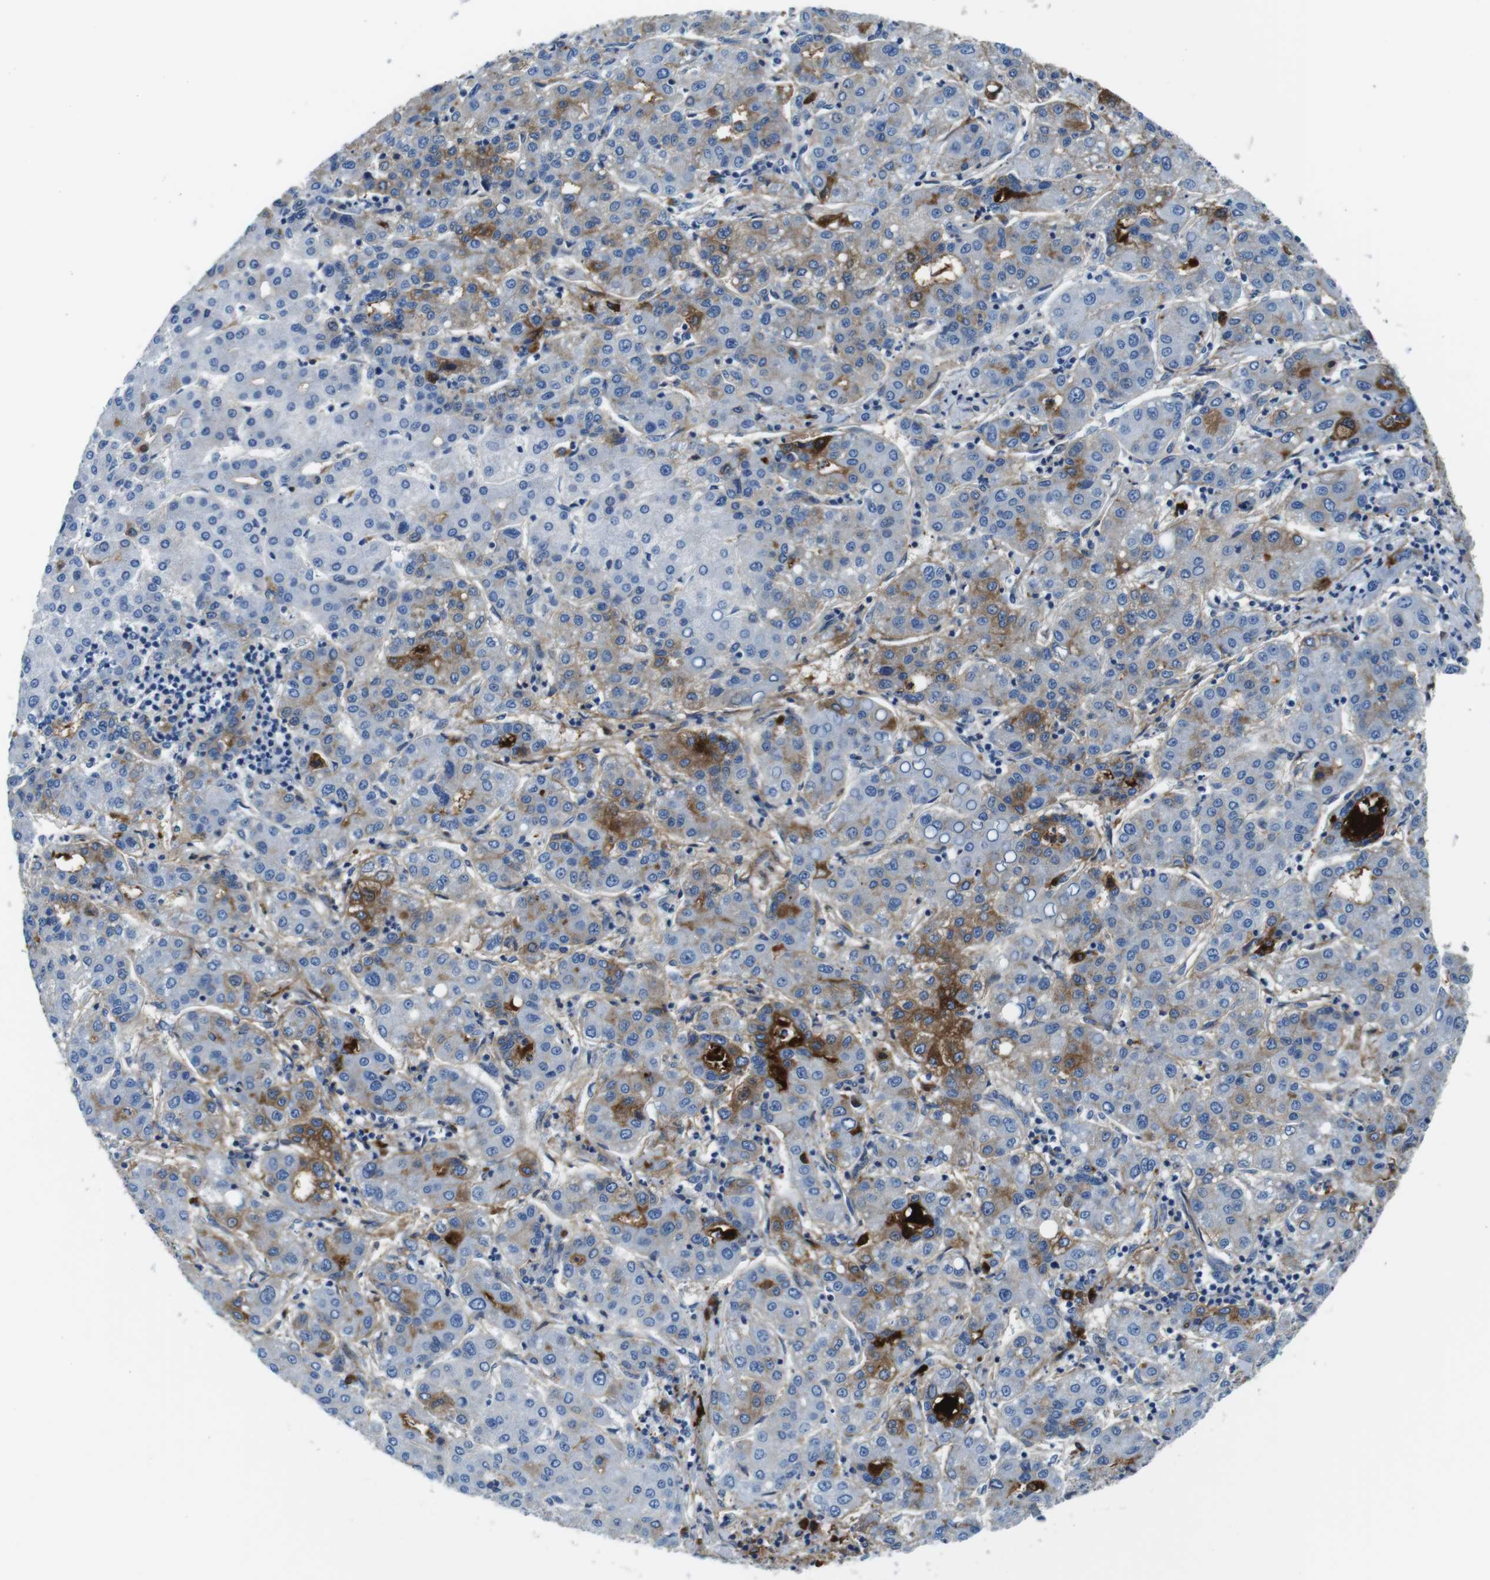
{"staining": {"intensity": "moderate", "quantity": "<25%", "location": "cytoplasmic/membranous"}, "tissue": "liver cancer", "cell_type": "Tumor cells", "image_type": "cancer", "snomed": [{"axis": "morphology", "description": "Carcinoma, Hepatocellular, NOS"}, {"axis": "topography", "description": "Liver"}], "caption": "About <25% of tumor cells in human liver hepatocellular carcinoma display moderate cytoplasmic/membranous protein staining as visualized by brown immunohistochemical staining.", "gene": "IGKC", "patient": {"sex": "male", "age": 65}}